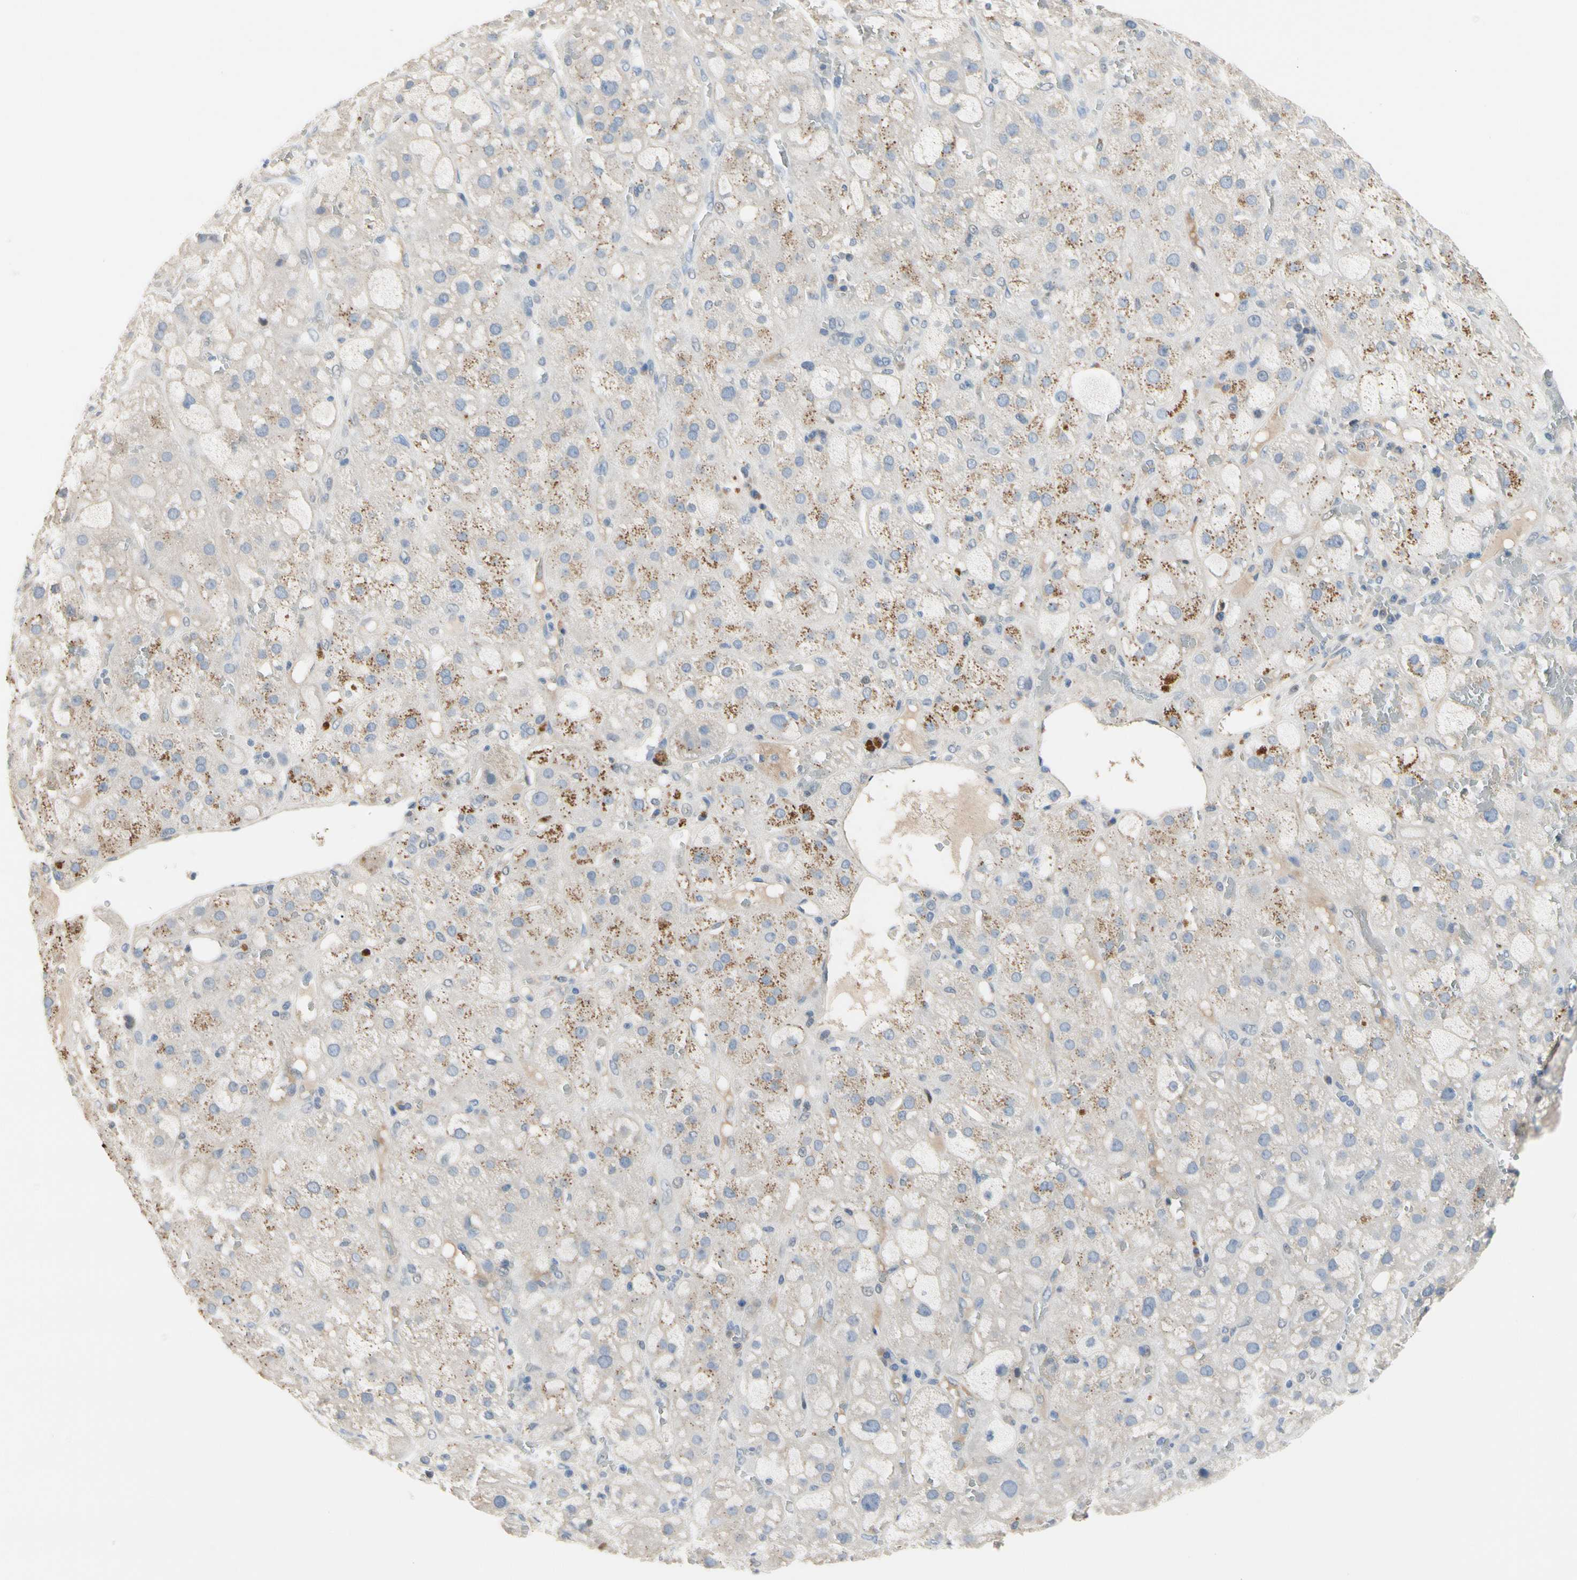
{"staining": {"intensity": "moderate", "quantity": "25%-75%", "location": "cytoplasmic/membranous"}, "tissue": "adrenal gland", "cell_type": "Glandular cells", "image_type": "normal", "snomed": [{"axis": "morphology", "description": "Normal tissue, NOS"}, {"axis": "topography", "description": "Adrenal gland"}], "caption": "The image displays a brown stain indicating the presence of a protein in the cytoplasmic/membranous of glandular cells in adrenal gland. Immunohistochemistry (ihc) stains the protein of interest in brown and the nuclei are stained blue.", "gene": "ECRG4", "patient": {"sex": "female", "age": 47}}